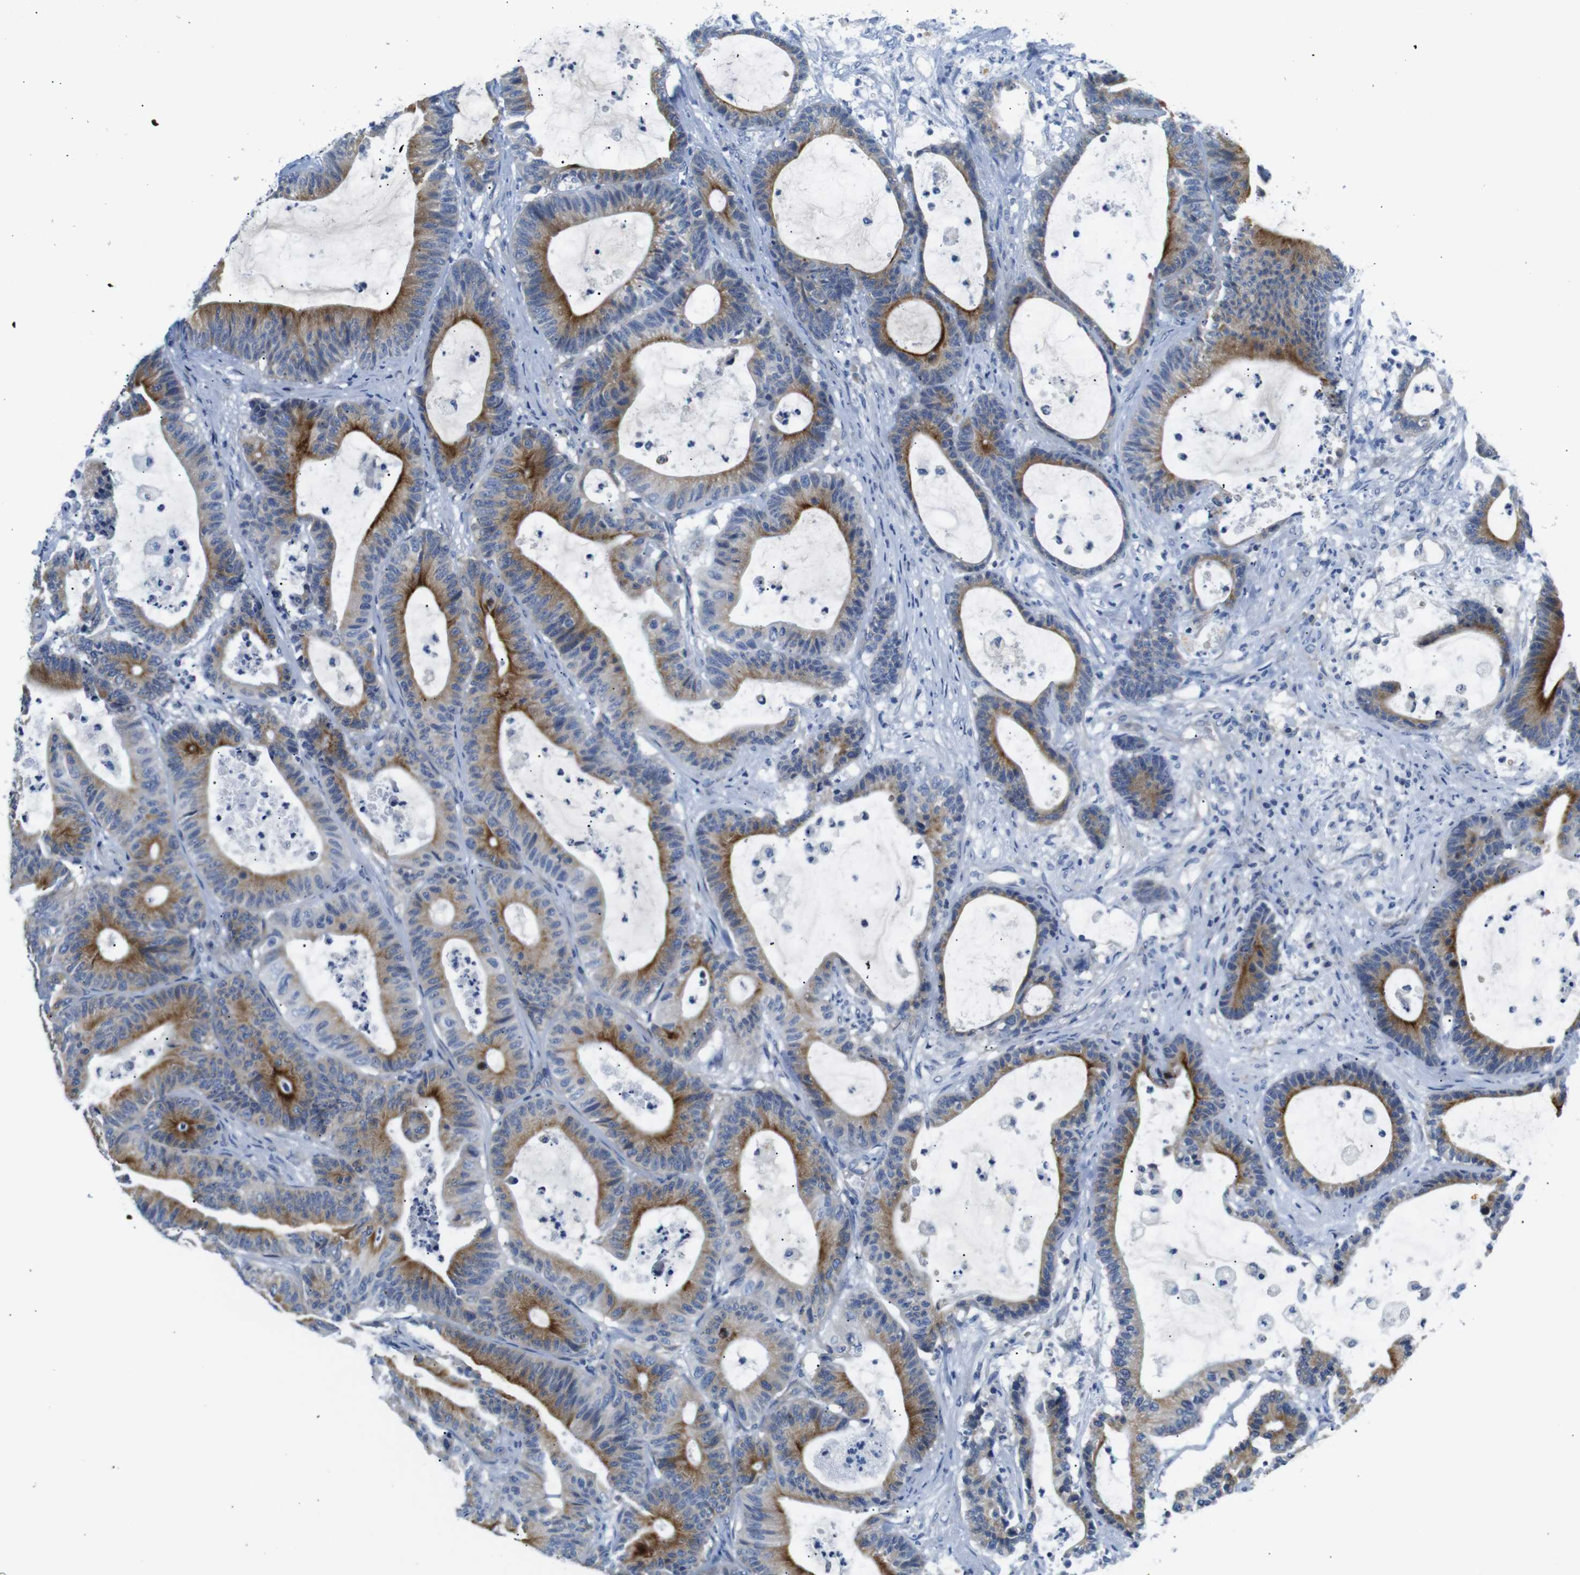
{"staining": {"intensity": "strong", "quantity": "25%-75%", "location": "cytoplasmic/membranous"}, "tissue": "colorectal cancer", "cell_type": "Tumor cells", "image_type": "cancer", "snomed": [{"axis": "morphology", "description": "Adenocarcinoma, NOS"}, {"axis": "topography", "description": "Colon"}], "caption": "Immunohistochemical staining of colorectal cancer (adenocarcinoma) reveals strong cytoplasmic/membranous protein expression in about 25%-75% of tumor cells. Nuclei are stained in blue.", "gene": "DCP1A", "patient": {"sex": "female", "age": 84}}